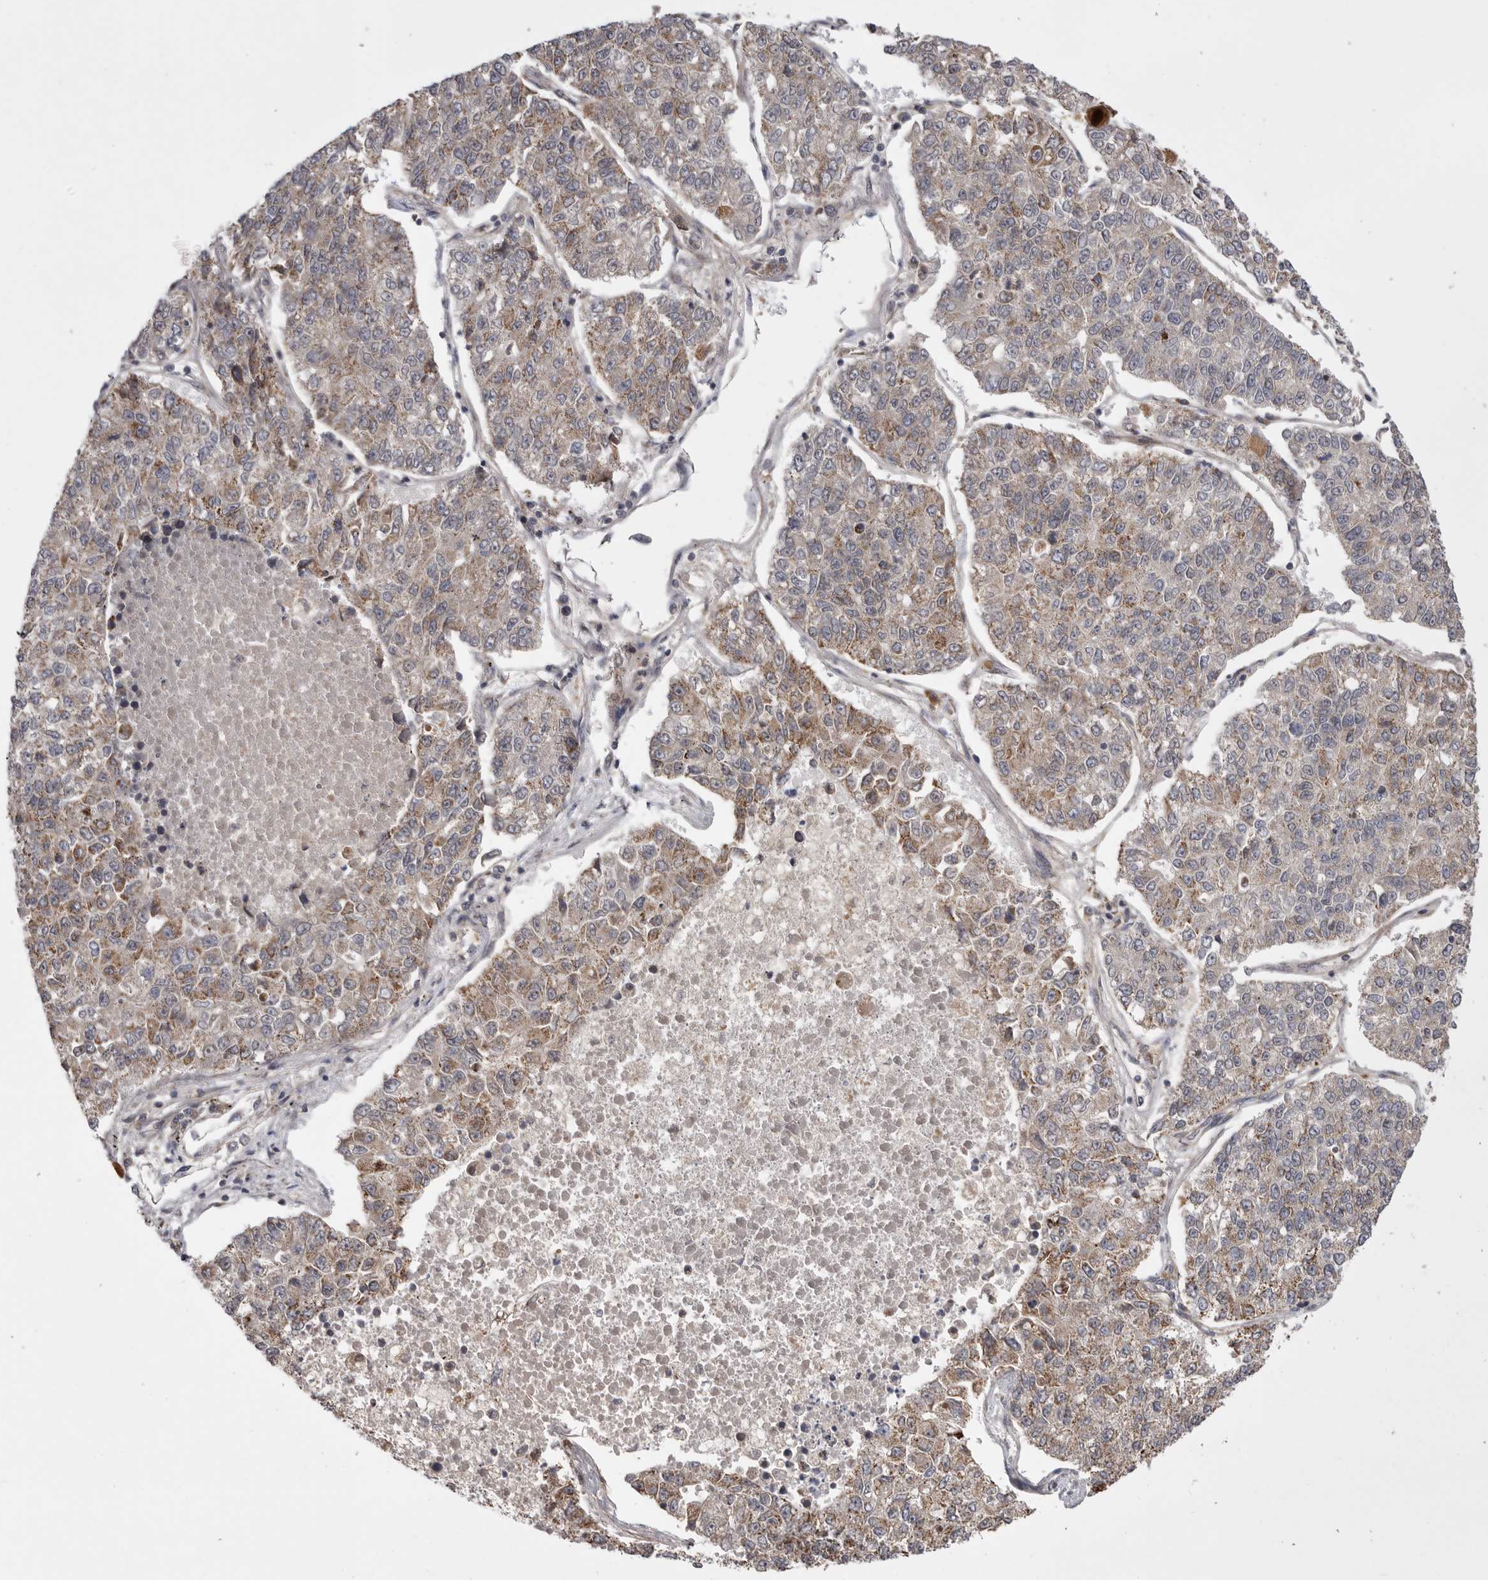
{"staining": {"intensity": "weak", "quantity": "25%-75%", "location": "cytoplasmic/membranous"}, "tissue": "lung cancer", "cell_type": "Tumor cells", "image_type": "cancer", "snomed": [{"axis": "morphology", "description": "Adenocarcinoma, NOS"}, {"axis": "topography", "description": "Lung"}], "caption": "Protein analysis of lung adenocarcinoma tissue displays weak cytoplasmic/membranous expression in approximately 25%-75% of tumor cells. The staining was performed using DAB to visualize the protein expression in brown, while the nuclei were stained in blue with hematoxylin (Magnification: 20x).", "gene": "KYAT3", "patient": {"sex": "male", "age": 49}}